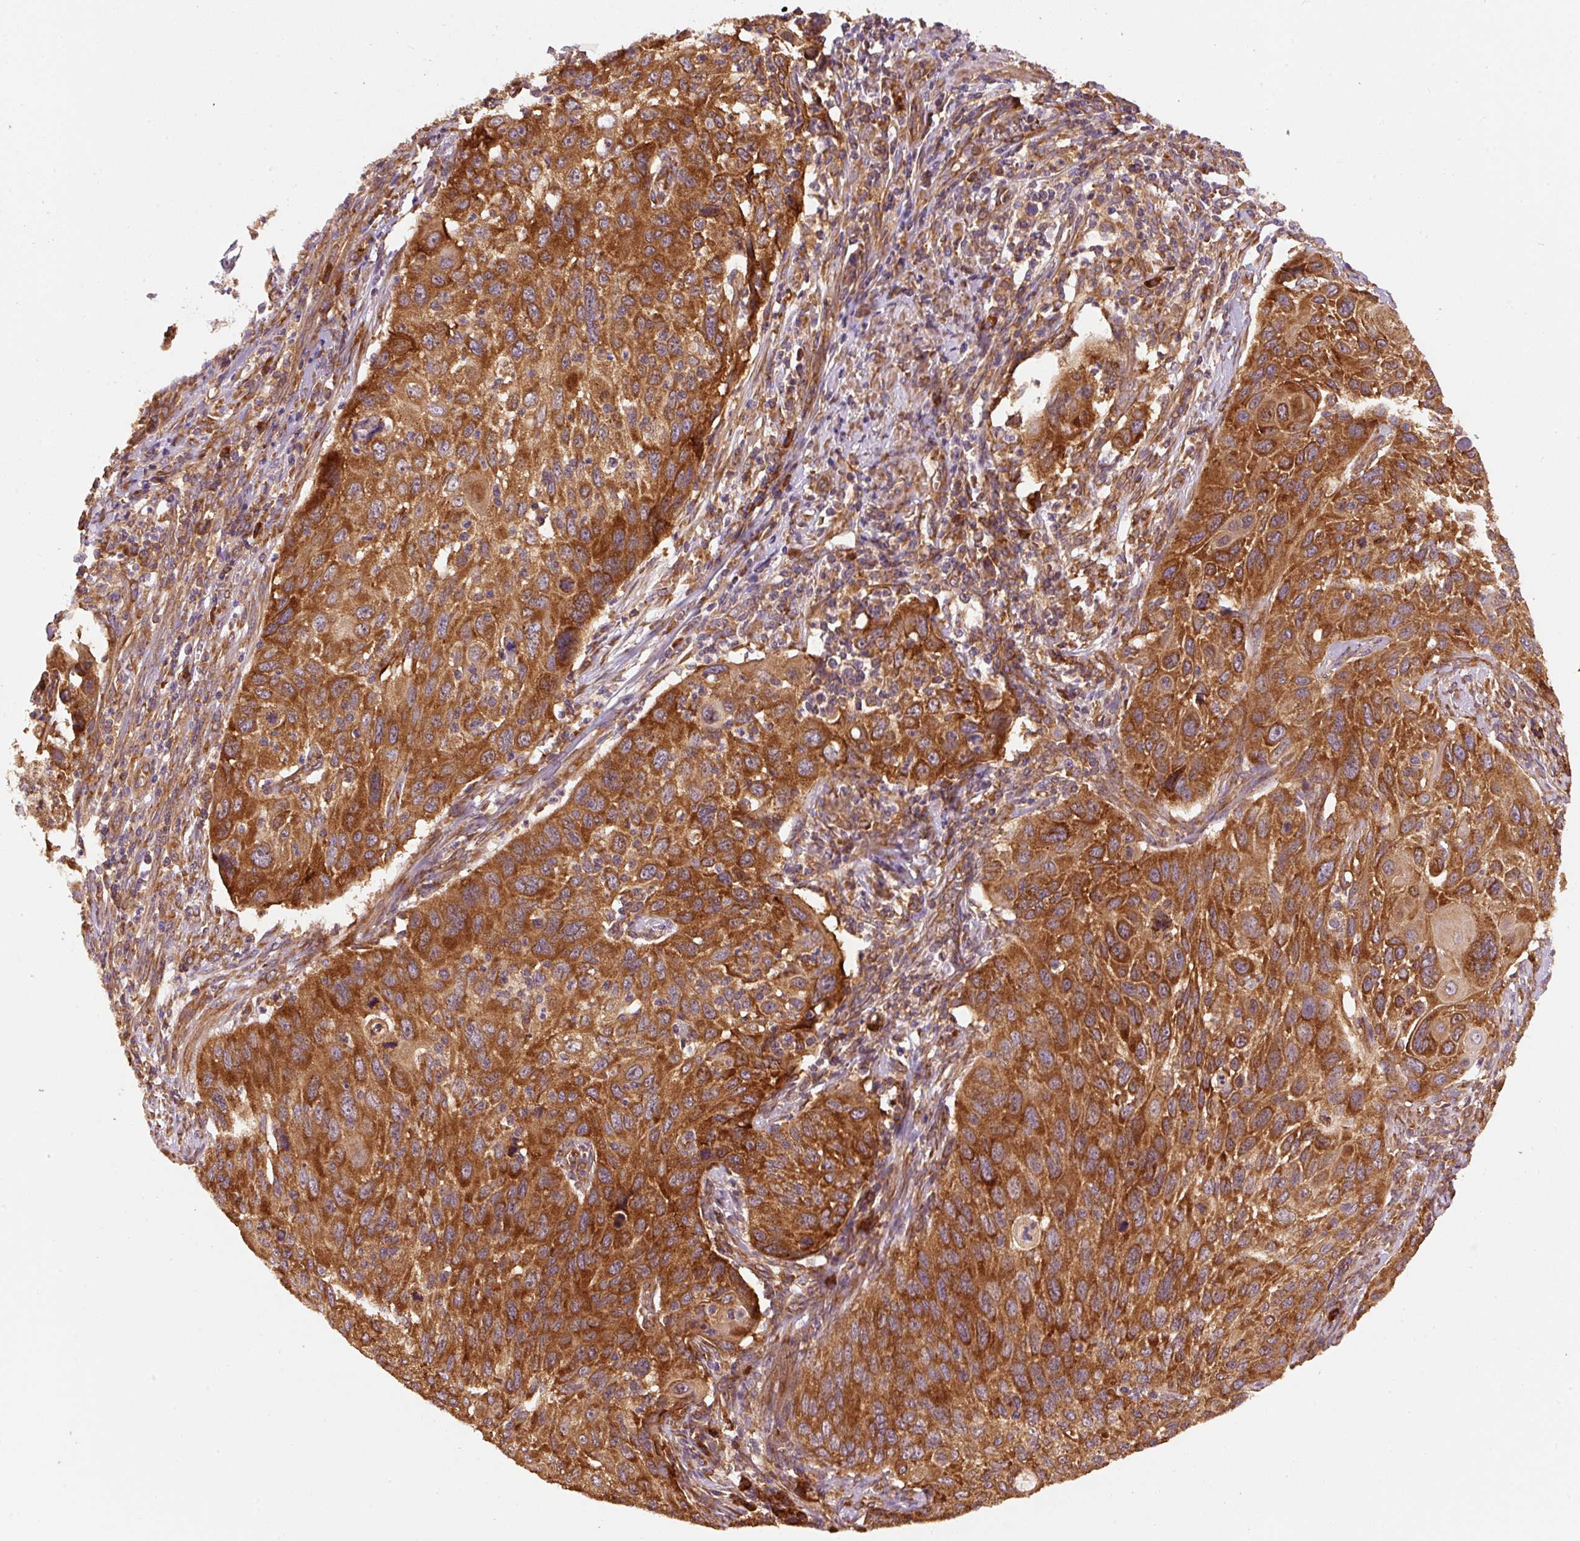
{"staining": {"intensity": "strong", "quantity": ">75%", "location": "cytoplasmic/membranous"}, "tissue": "cervical cancer", "cell_type": "Tumor cells", "image_type": "cancer", "snomed": [{"axis": "morphology", "description": "Squamous cell carcinoma, NOS"}, {"axis": "topography", "description": "Cervix"}], "caption": "Cervical squamous cell carcinoma stained with immunohistochemistry (IHC) reveals strong cytoplasmic/membranous expression in about >75% of tumor cells.", "gene": "EIF2S2", "patient": {"sex": "female", "age": 70}}